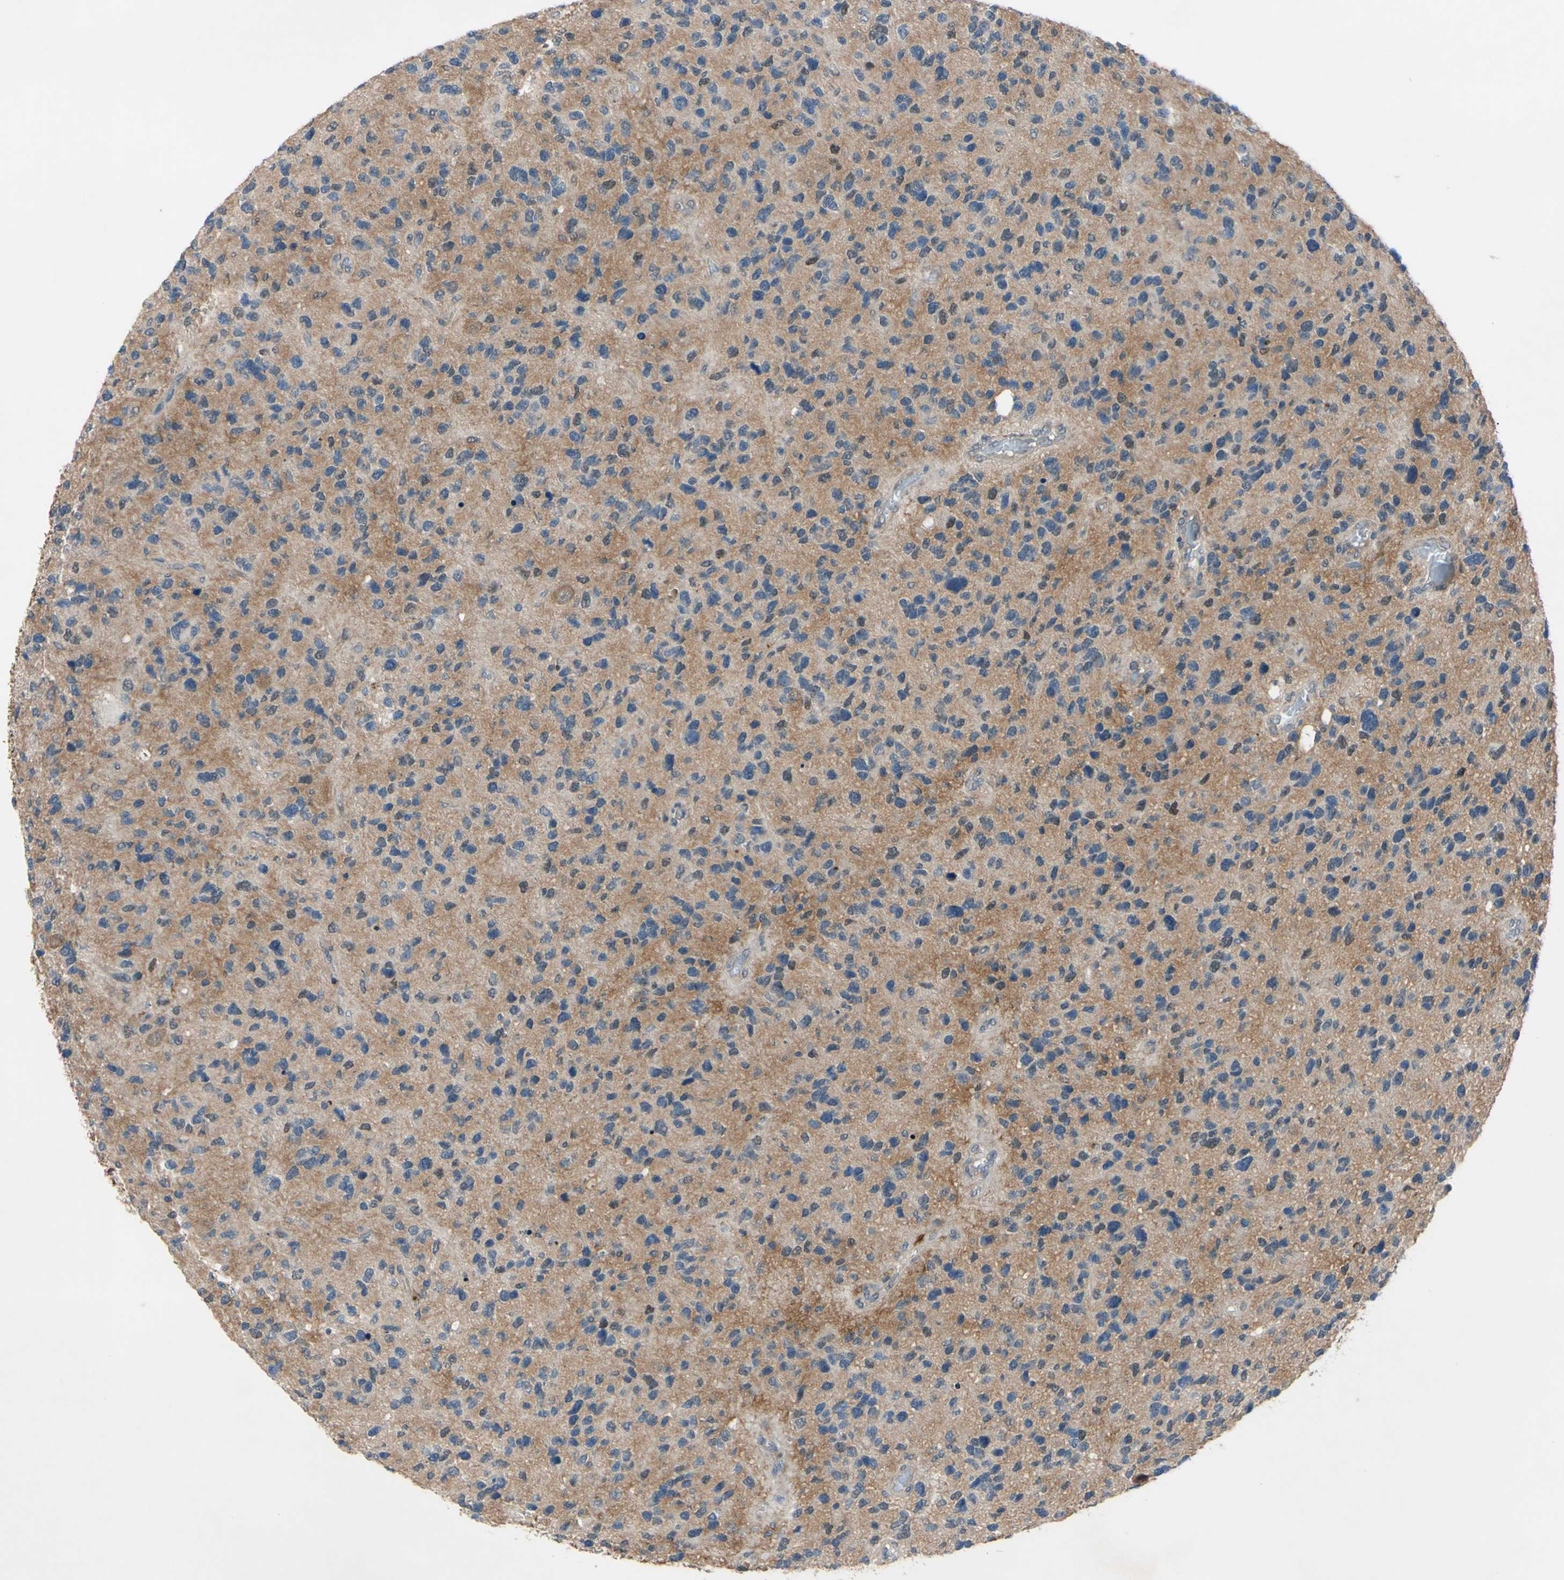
{"staining": {"intensity": "moderate", "quantity": "<25%", "location": "cytoplasmic/membranous"}, "tissue": "glioma", "cell_type": "Tumor cells", "image_type": "cancer", "snomed": [{"axis": "morphology", "description": "Glioma, malignant, High grade"}, {"axis": "topography", "description": "Brain"}], "caption": "This image demonstrates immunohistochemistry (IHC) staining of human malignant glioma (high-grade), with low moderate cytoplasmic/membranous expression in approximately <25% of tumor cells.", "gene": "HILPDA", "patient": {"sex": "female", "age": 58}}